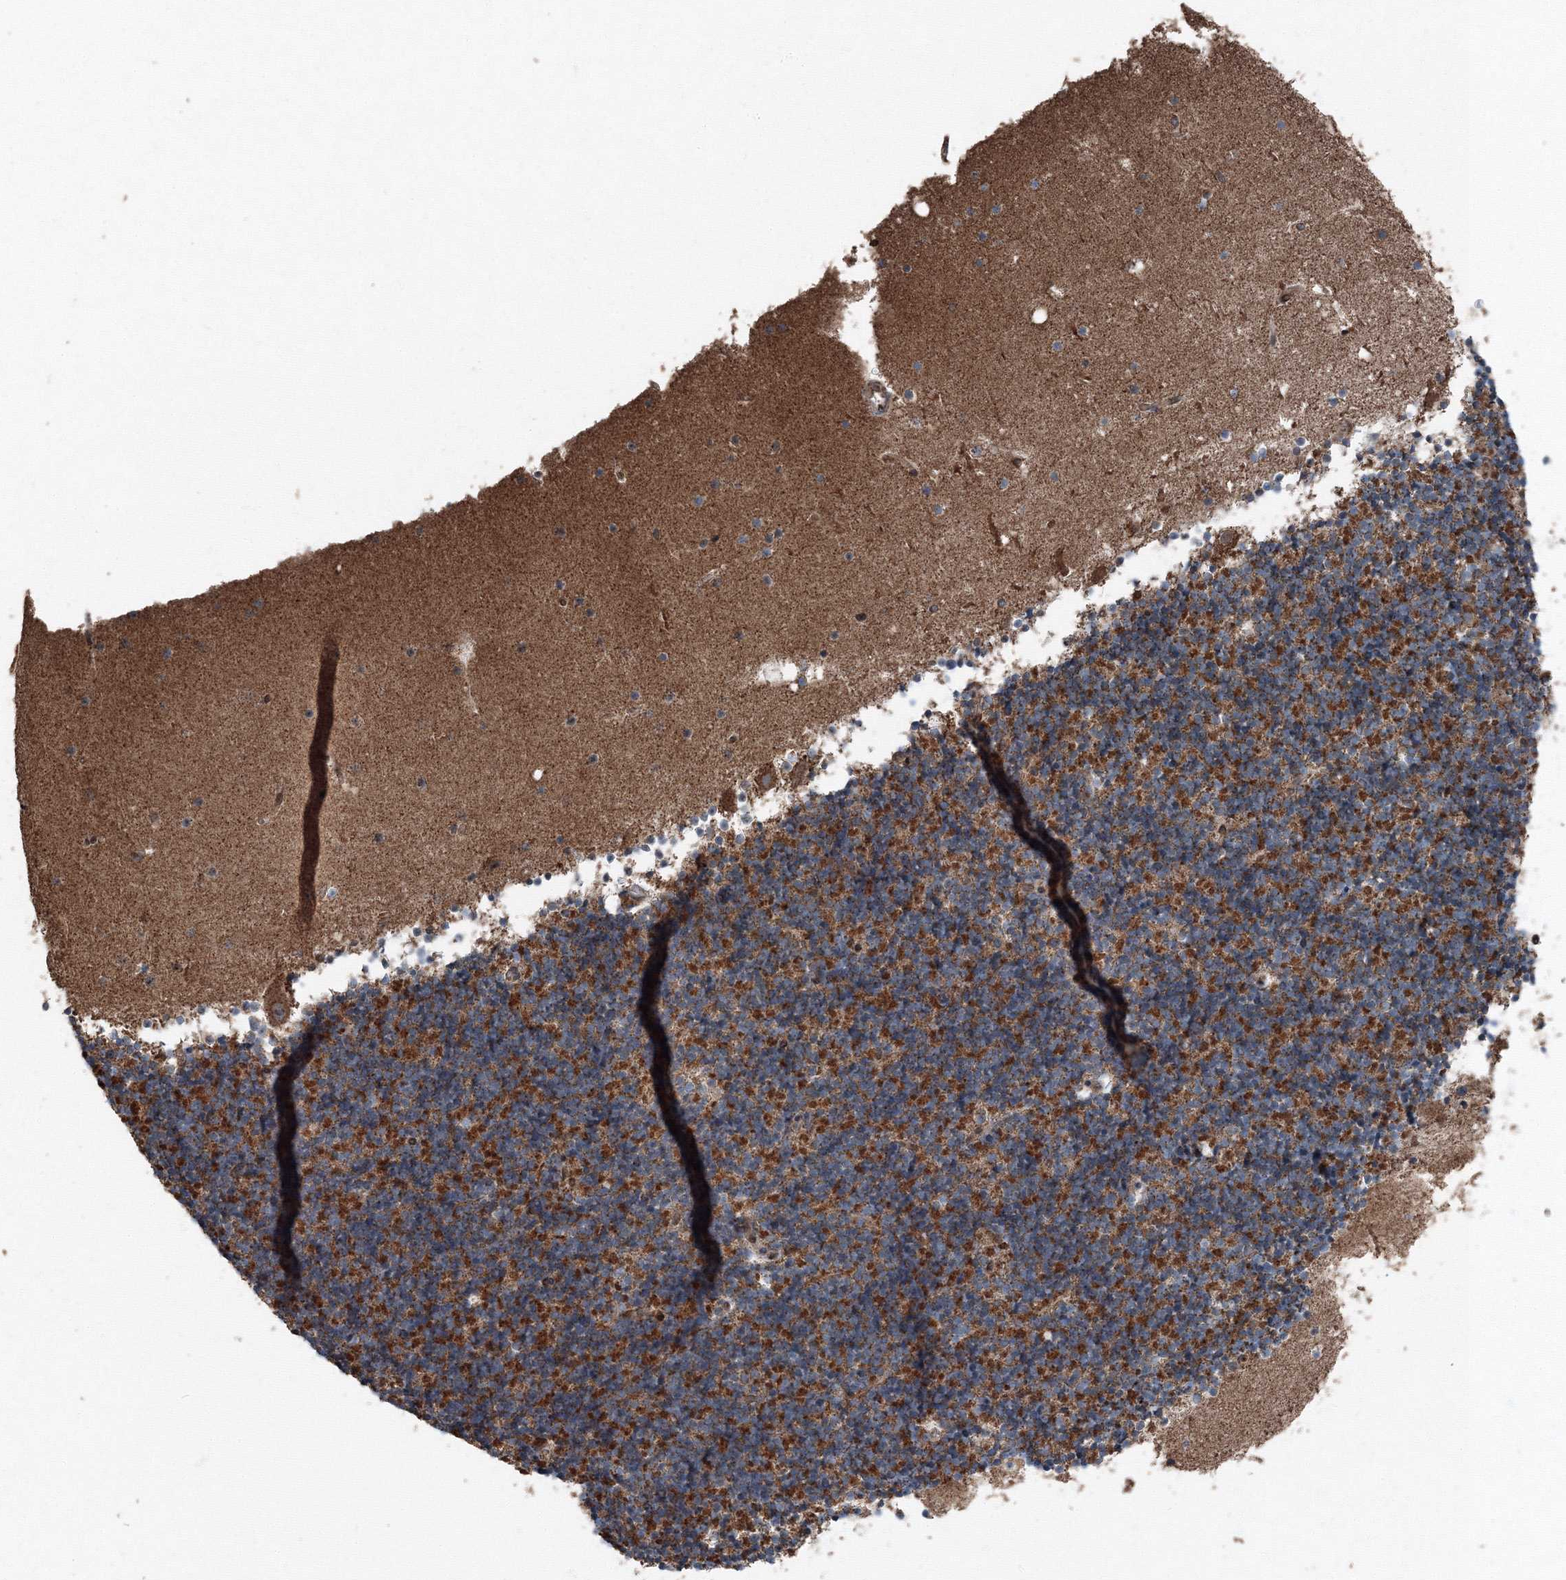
{"staining": {"intensity": "strong", "quantity": "25%-75%", "location": "cytoplasmic/membranous"}, "tissue": "cerebellum", "cell_type": "Cells in granular layer", "image_type": "normal", "snomed": [{"axis": "morphology", "description": "Normal tissue, NOS"}, {"axis": "topography", "description": "Cerebellum"}], "caption": "An IHC histopathology image of benign tissue is shown. Protein staining in brown labels strong cytoplasmic/membranous positivity in cerebellum within cells in granular layer.", "gene": "AASDH", "patient": {"sex": "male", "age": 57}}